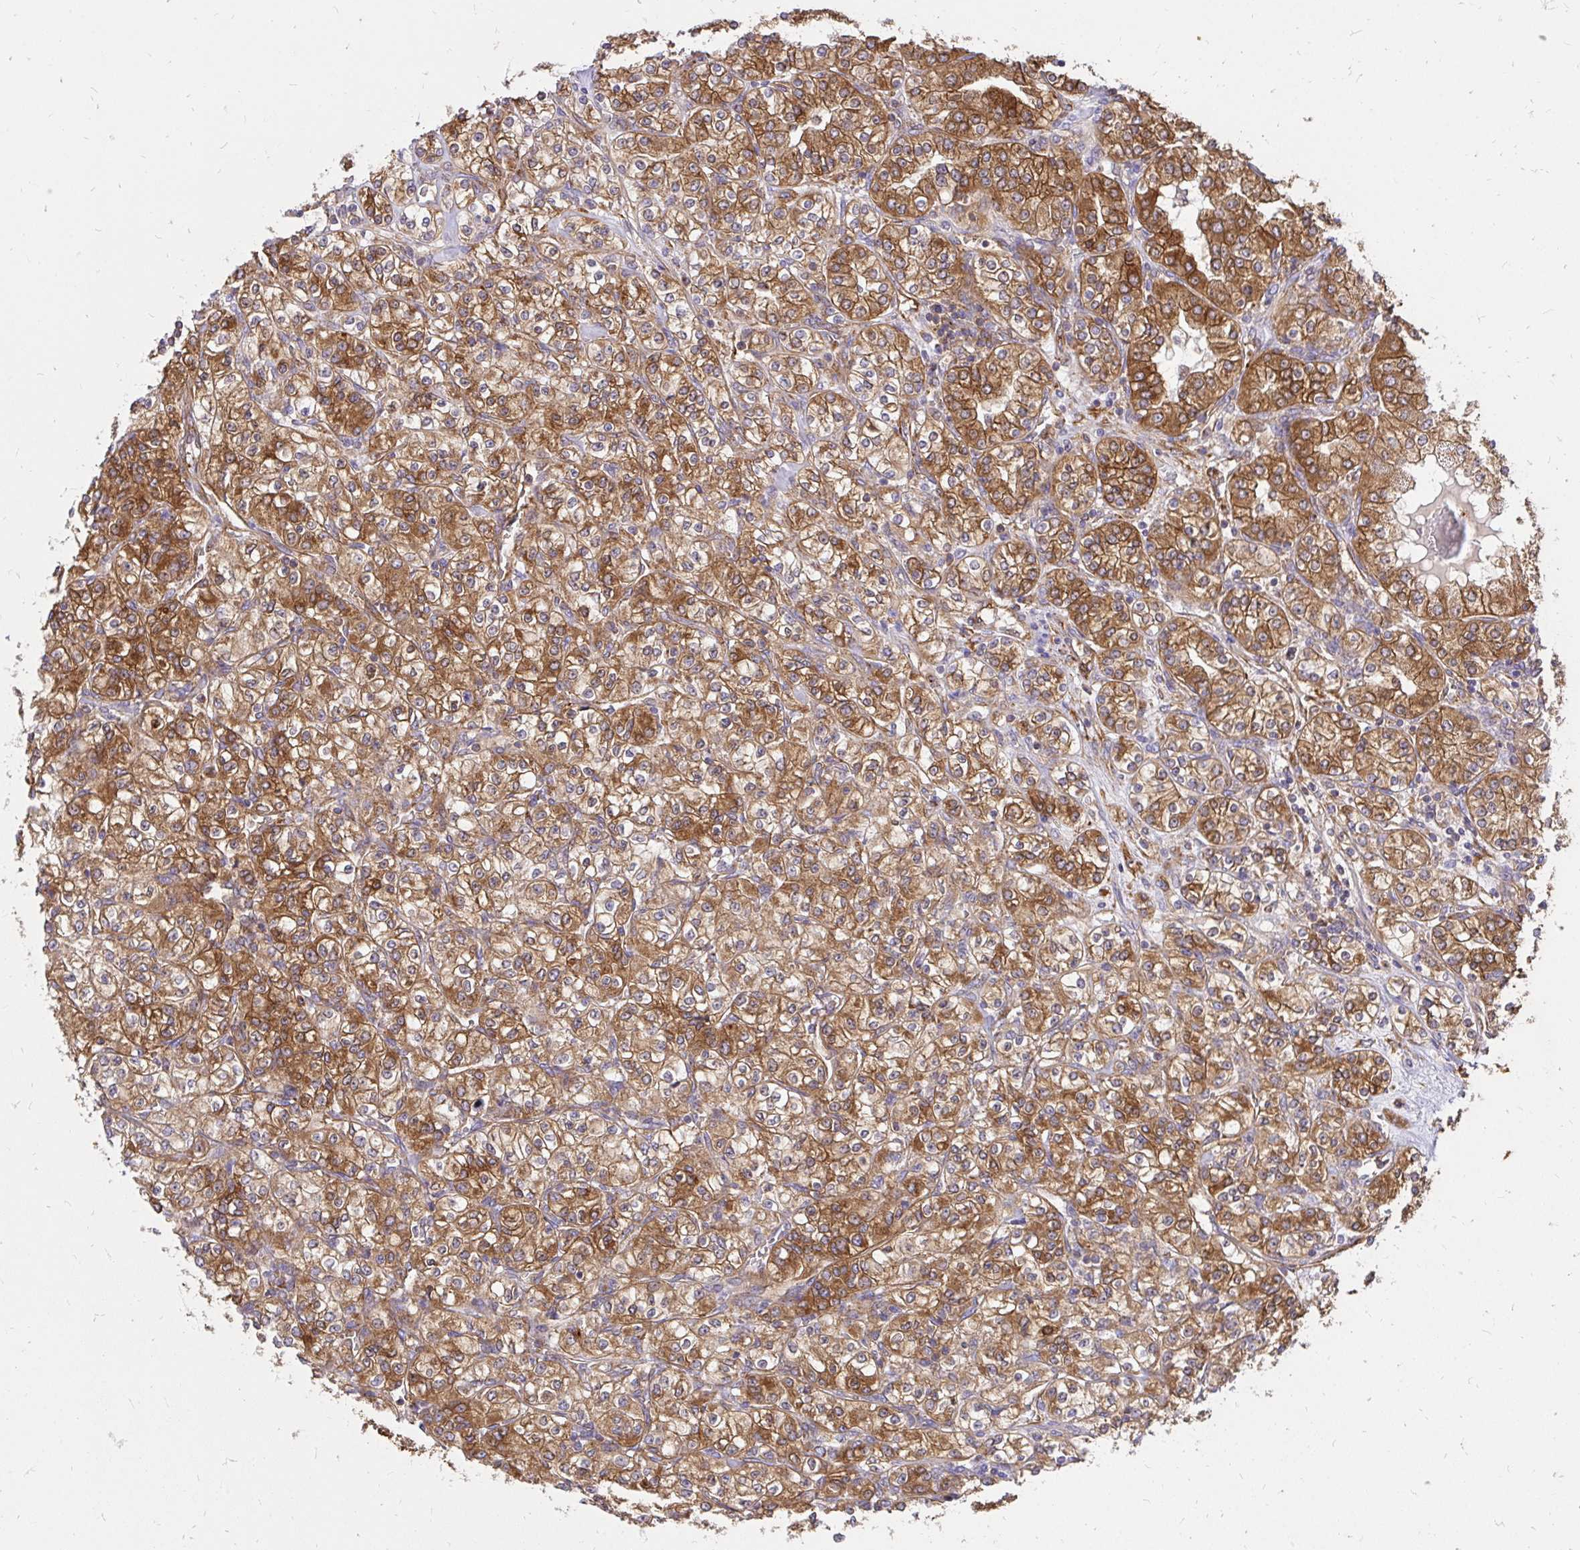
{"staining": {"intensity": "moderate", "quantity": ">75%", "location": "cytoplasmic/membranous"}, "tissue": "renal cancer", "cell_type": "Tumor cells", "image_type": "cancer", "snomed": [{"axis": "morphology", "description": "Adenocarcinoma, NOS"}, {"axis": "topography", "description": "Kidney"}], "caption": "DAB immunohistochemical staining of human adenocarcinoma (renal) reveals moderate cytoplasmic/membranous protein staining in approximately >75% of tumor cells.", "gene": "ABCB10", "patient": {"sex": "male", "age": 77}}